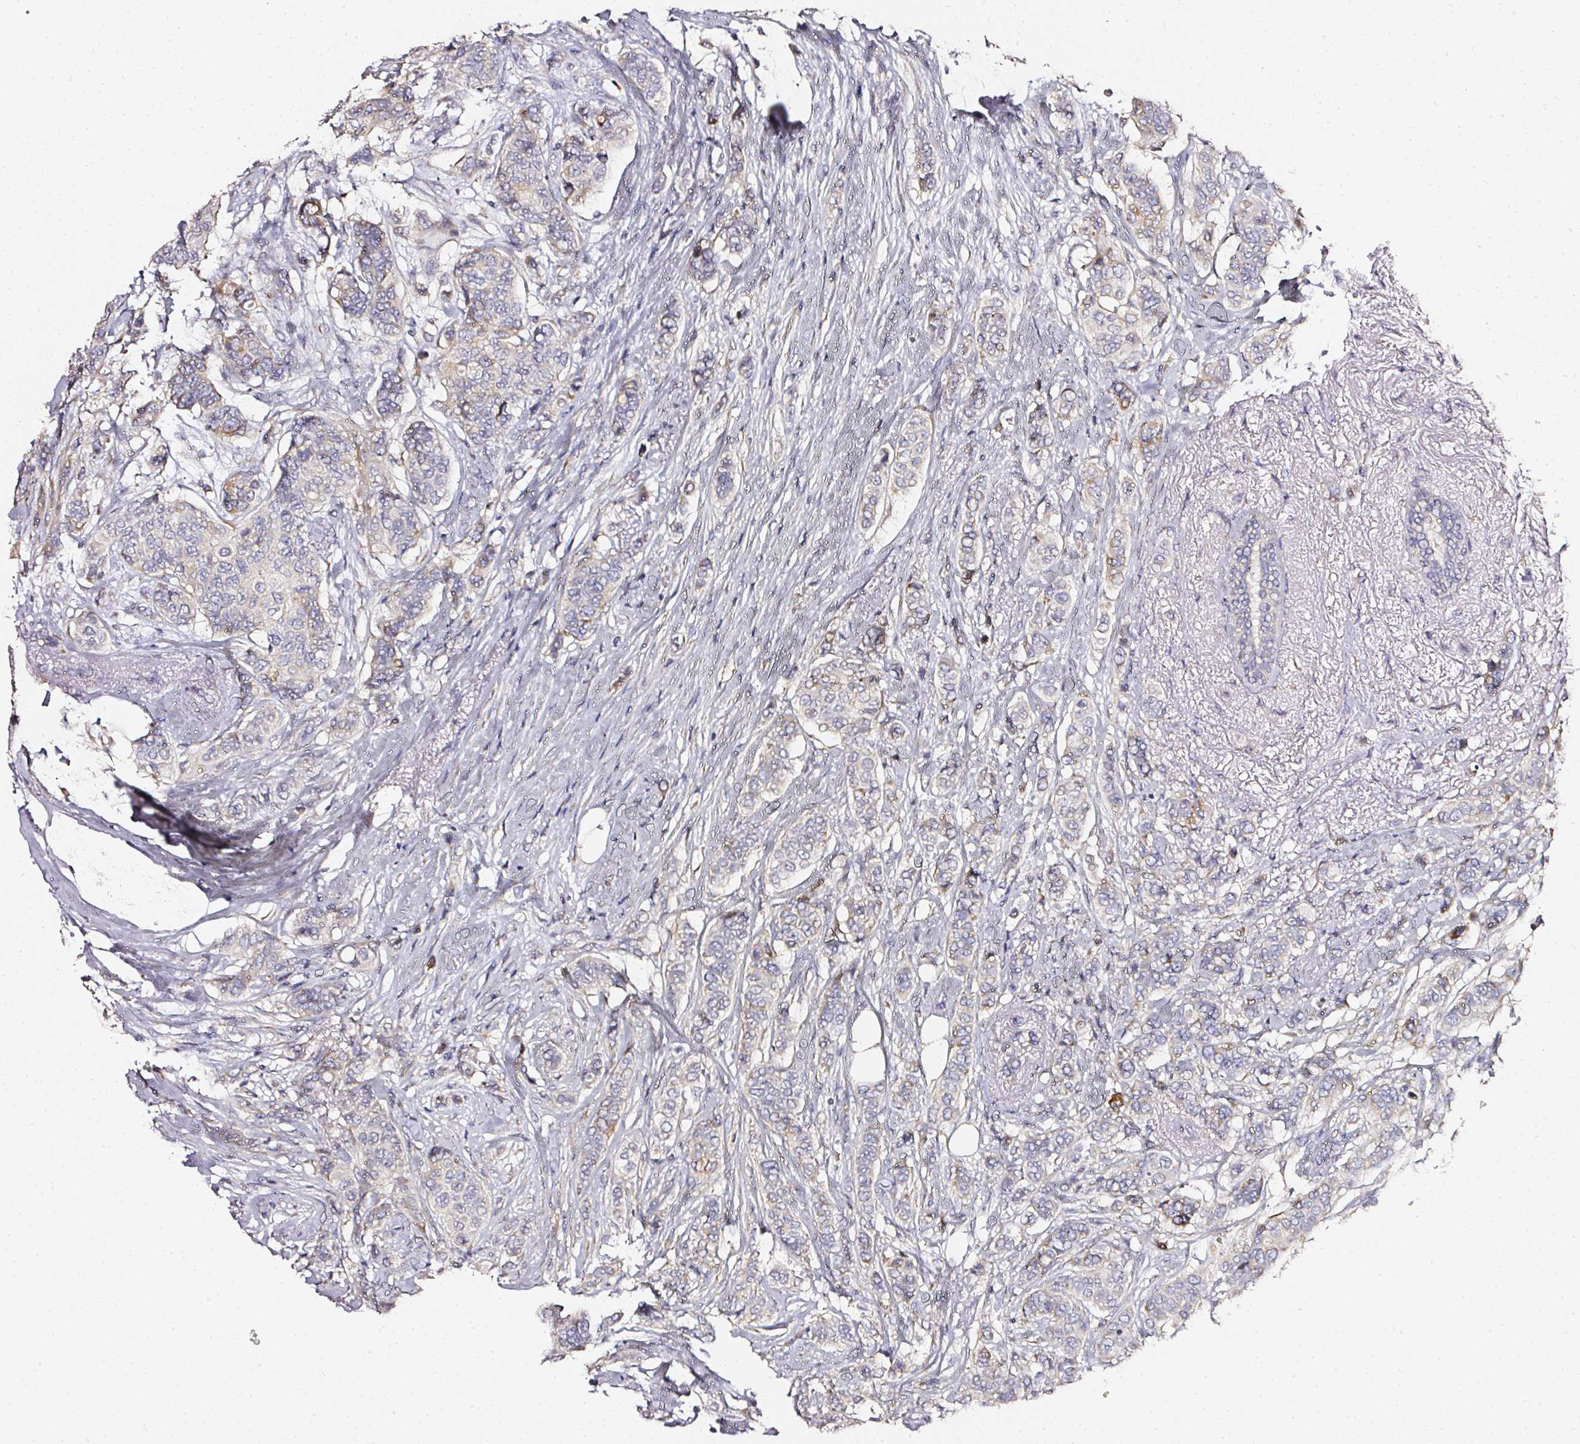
{"staining": {"intensity": "weak", "quantity": "<25%", "location": "cytoplasmic/membranous"}, "tissue": "breast cancer", "cell_type": "Tumor cells", "image_type": "cancer", "snomed": [{"axis": "morphology", "description": "Lobular carcinoma"}, {"axis": "topography", "description": "Breast"}], "caption": "DAB immunohistochemical staining of human lobular carcinoma (breast) displays no significant expression in tumor cells. (DAB (3,3'-diaminobenzidine) immunohistochemistry (IHC) with hematoxylin counter stain).", "gene": "NTRK1", "patient": {"sex": "female", "age": 51}}